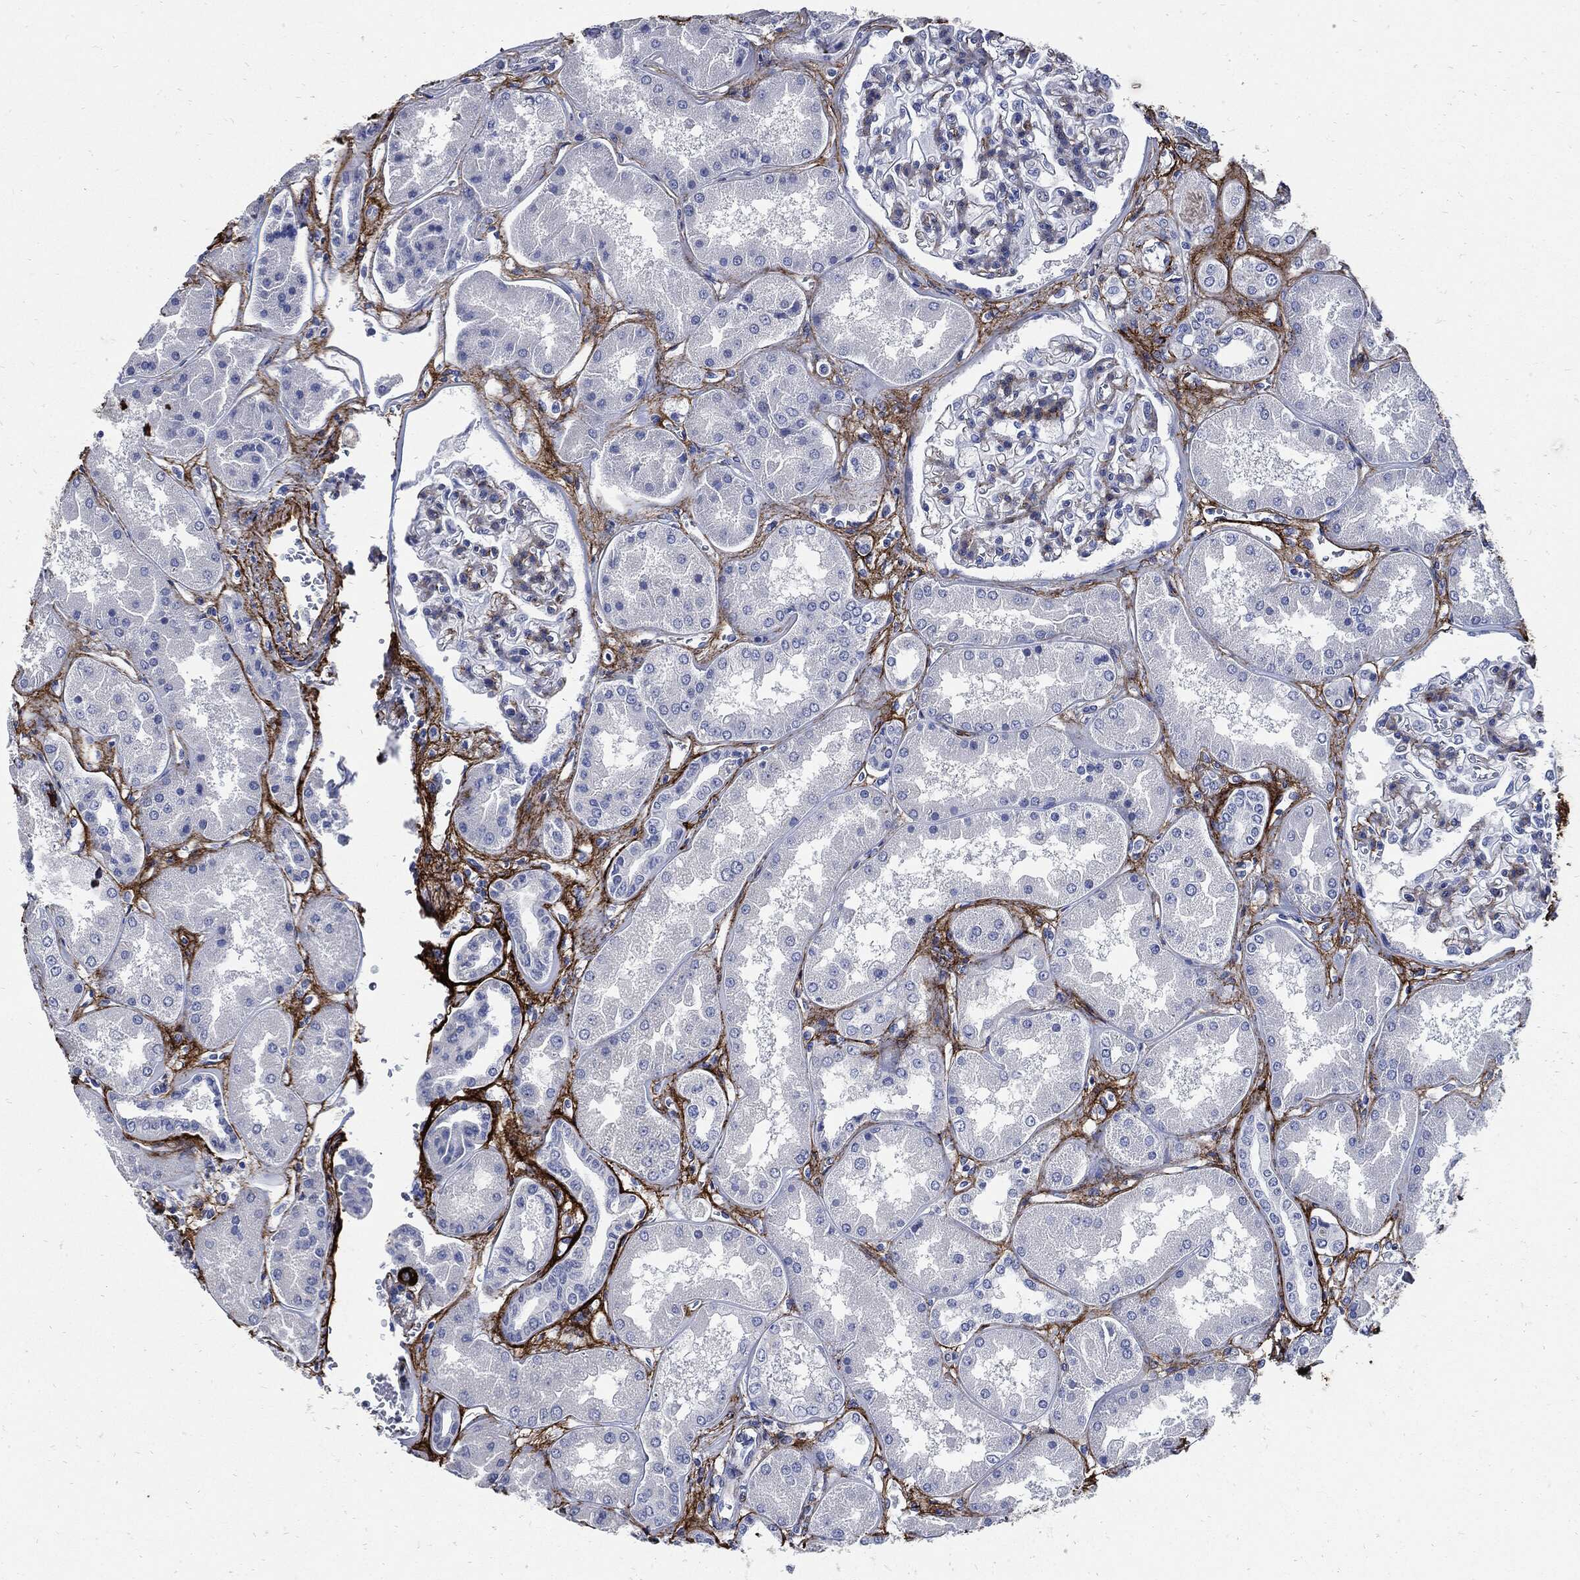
{"staining": {"intensity": "negative", "quantity": "none", "location": "none"}, "tissue": "kidney", "cell_type": "Cells in glomeruli", "image_type": "normal", "snomed": [{"axis": "morphology", "description": "Normal tissue, NOS"}, {"axis": "topography", "description": "Kidney"}], "caption": "DAB (3,3'-diaminobenzidine) immunohistochemical staining of unremarkable human kidney exhibits no significant positivity in cells in glomeruli.", "gene": "FBN1", "patient": {"sex": "female", "age": 56}}